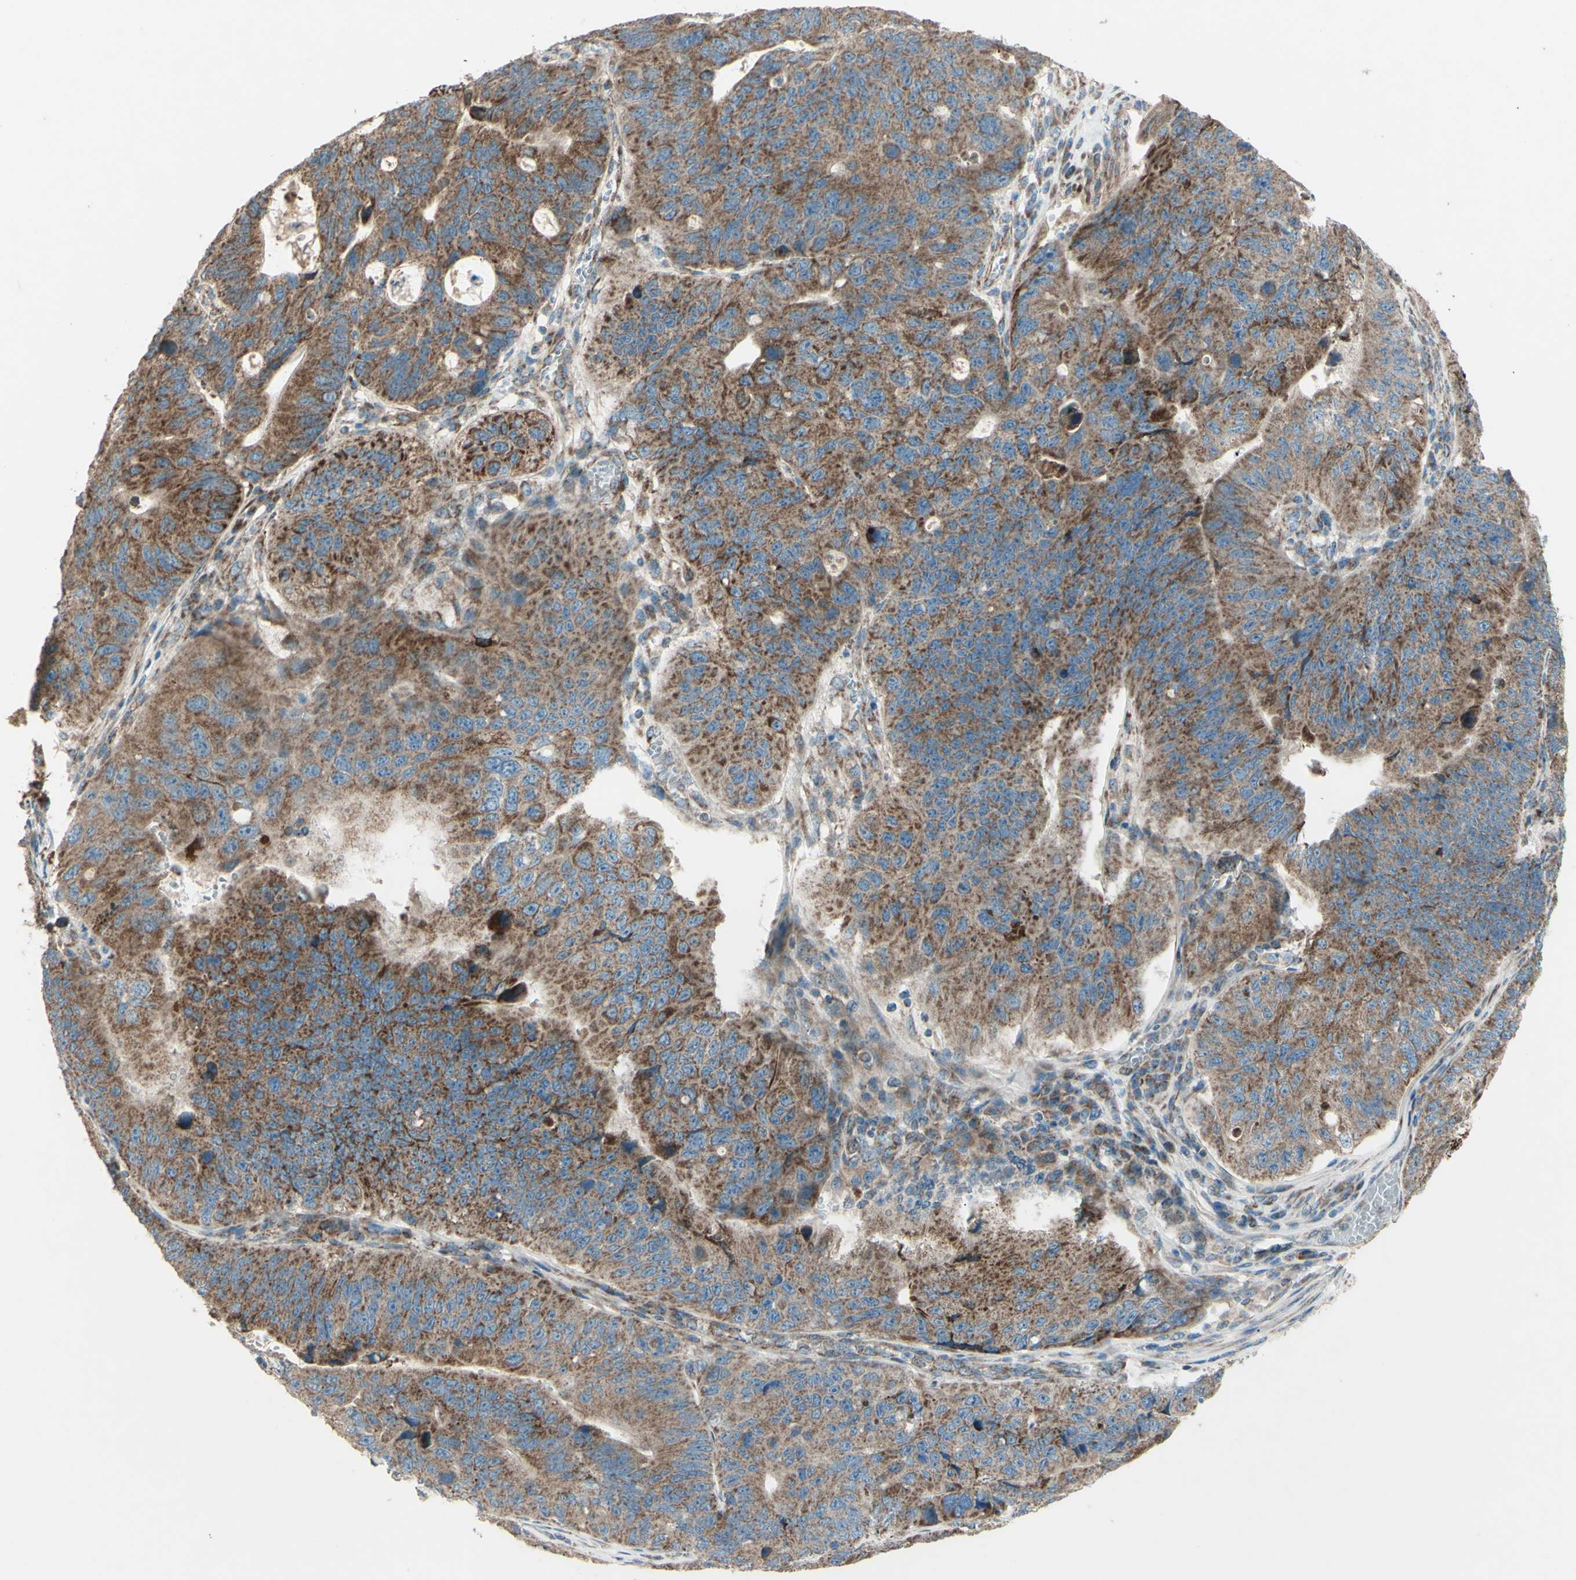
{"staining": {"intensity": "strong", "quantity": ">75%", "location": "cytoplasmic/membranous"}, "tissue": "stomach cancer", "cell_type": "Tumor cells", "image_type": "cancer", "snomed": [{"axis": "morphology", "description": "Adenocarcinoma, NOS"}, {"axis": "topography", "description": "Stomach"}], "caption": "Stomach cancer (adenocarcinoma) was stained to show a protein in brown. There is high levels of strong cytoplasmic/membranous staining in about >75% of tumor cells. (brown staining indicates protein expression, while blue staining denotes nuclei).", "gene": "RHOT1", "patient": {"sex": "male", "age": 59}}